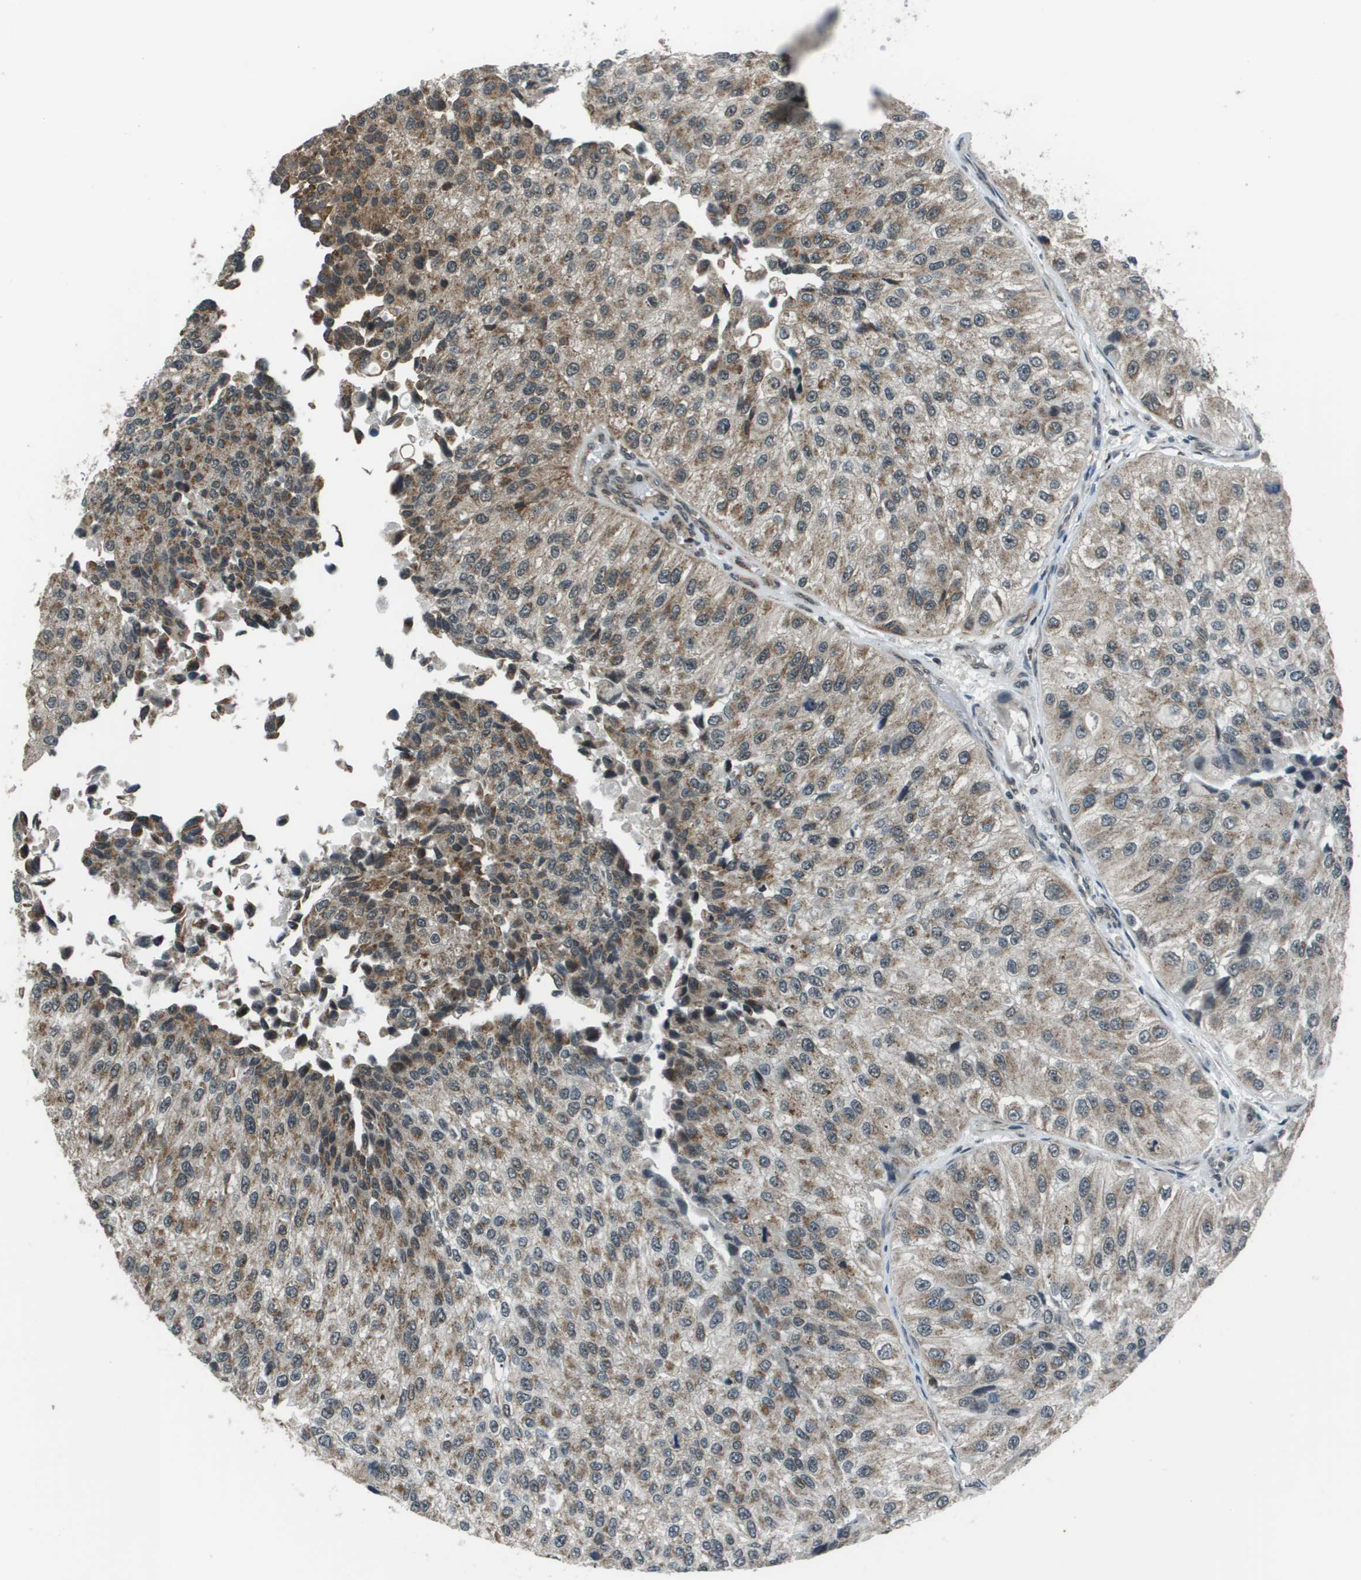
{"staining": {"intensity": "moderate", "quantity": ">75%", "location": "cytoplasmic/membranous"}, "tissue": "urothelial cancer", "cell_type": "Tumor cells", "image_type": "cancer", "snomed": [{"axis": "morphology", "description": "Urothelial carcinoma, High grade"}, {"axis": "topography", "description": "Kidney"}, {"axis": "topography", "description": "Urinary bladder"}], "caption": "Immunohistochemical staining of high-grade urothelial carcinoma exhibits medium levels of moderate cytoplasmic/membranous protein expression in about >75% of tumor cells. The protein is shown in brown color, while the nuclei are stained blue.", "gene": "PPFIA1", "patient": {"sex": "male", "age": 77}}